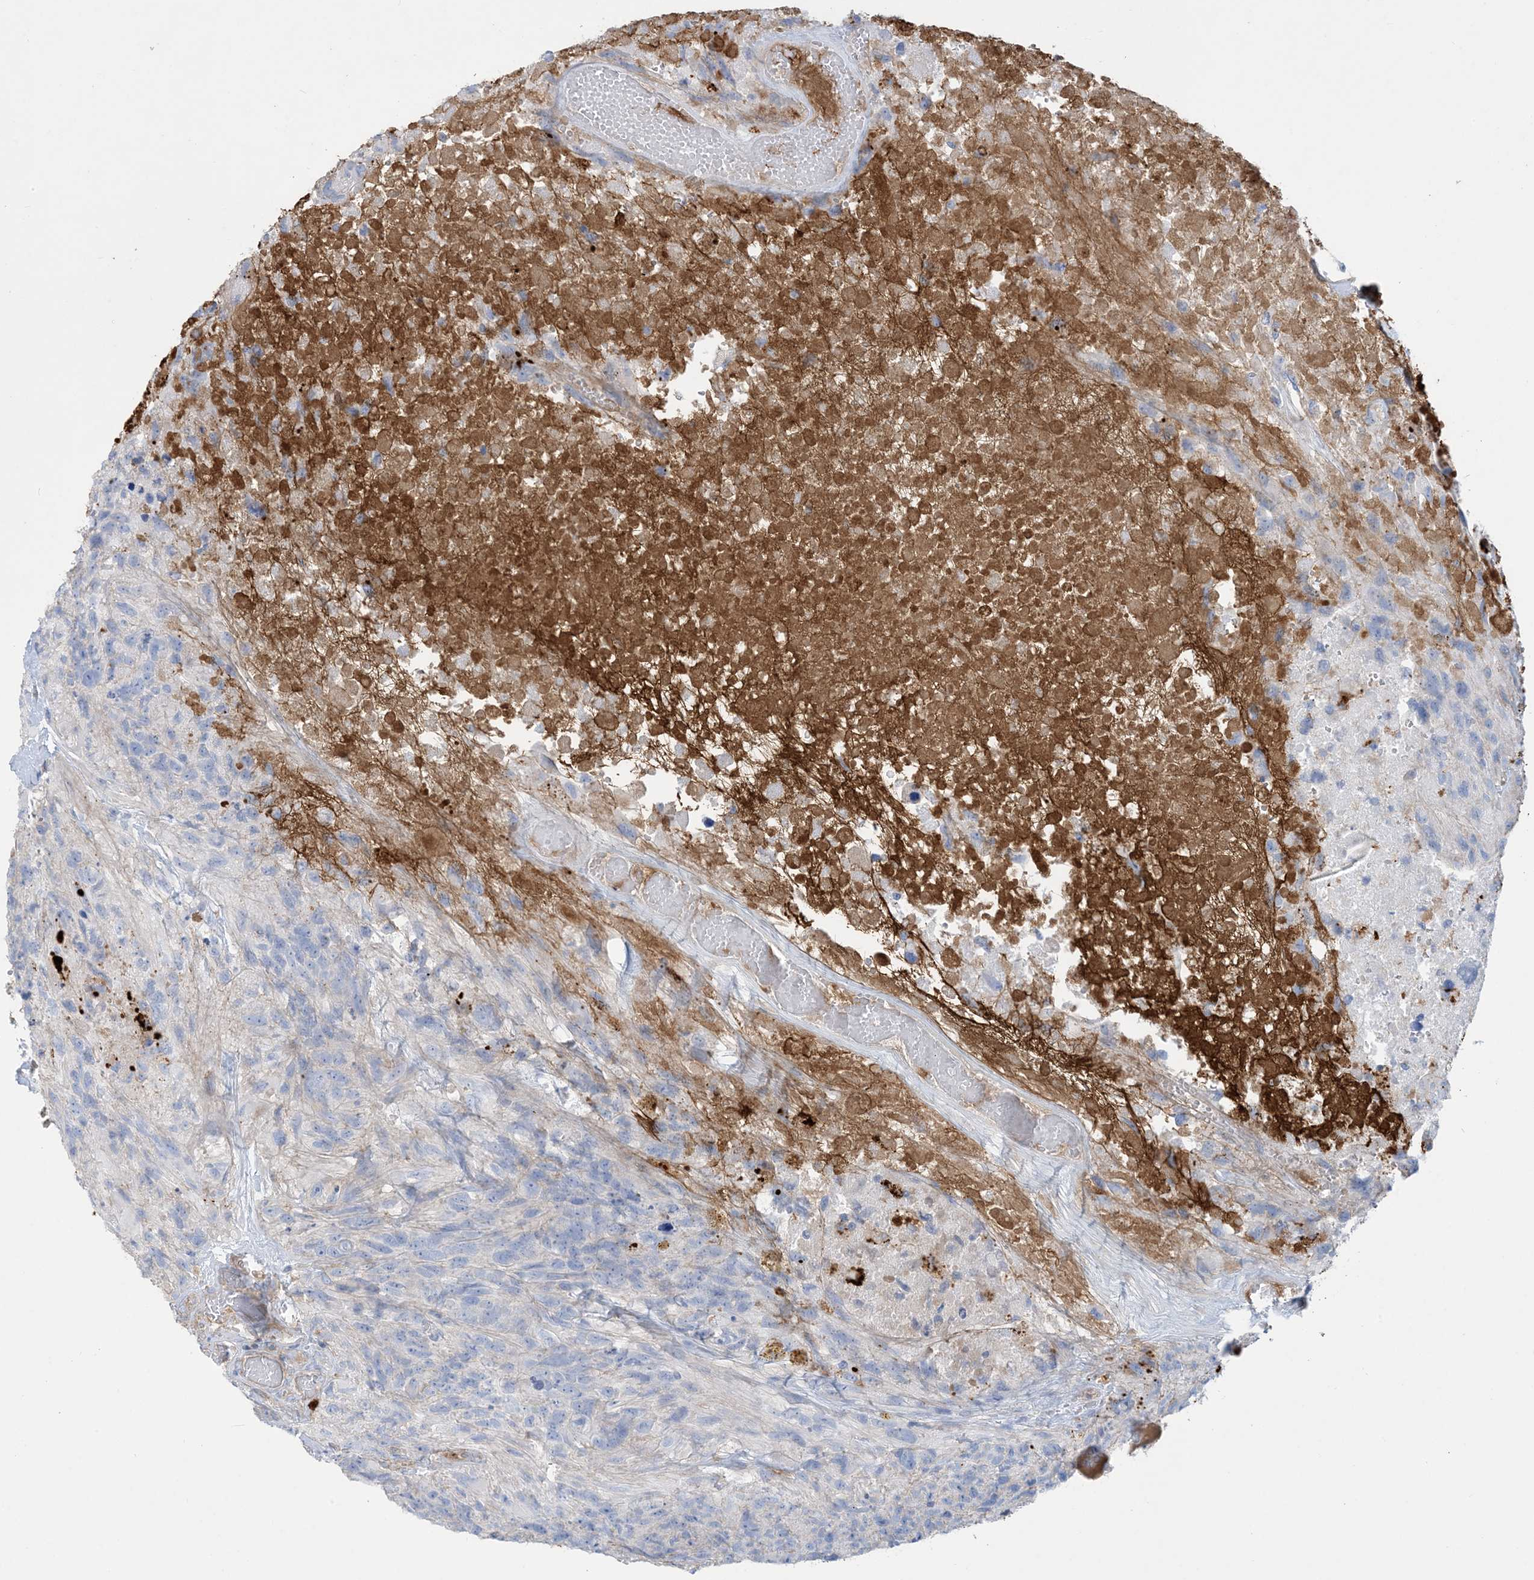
{"staining": {"intensity": "negative", "quantity": "none", "location": "none"}, "tissue": "glioma", "cell_type": "Tumor cells", "image_type": "cancer", "snomed": [{"axis": "morphology", "description": "Glioma, malignant, High grade"}, {"axis": "topography", "description": "Brain"}], "caption": "A histopathology image of human malignant glioma (high-grade) is negative for staining in tumor cells.", "gene": "GTF3C2", "patient": {"sex": "male", "age": 69}}